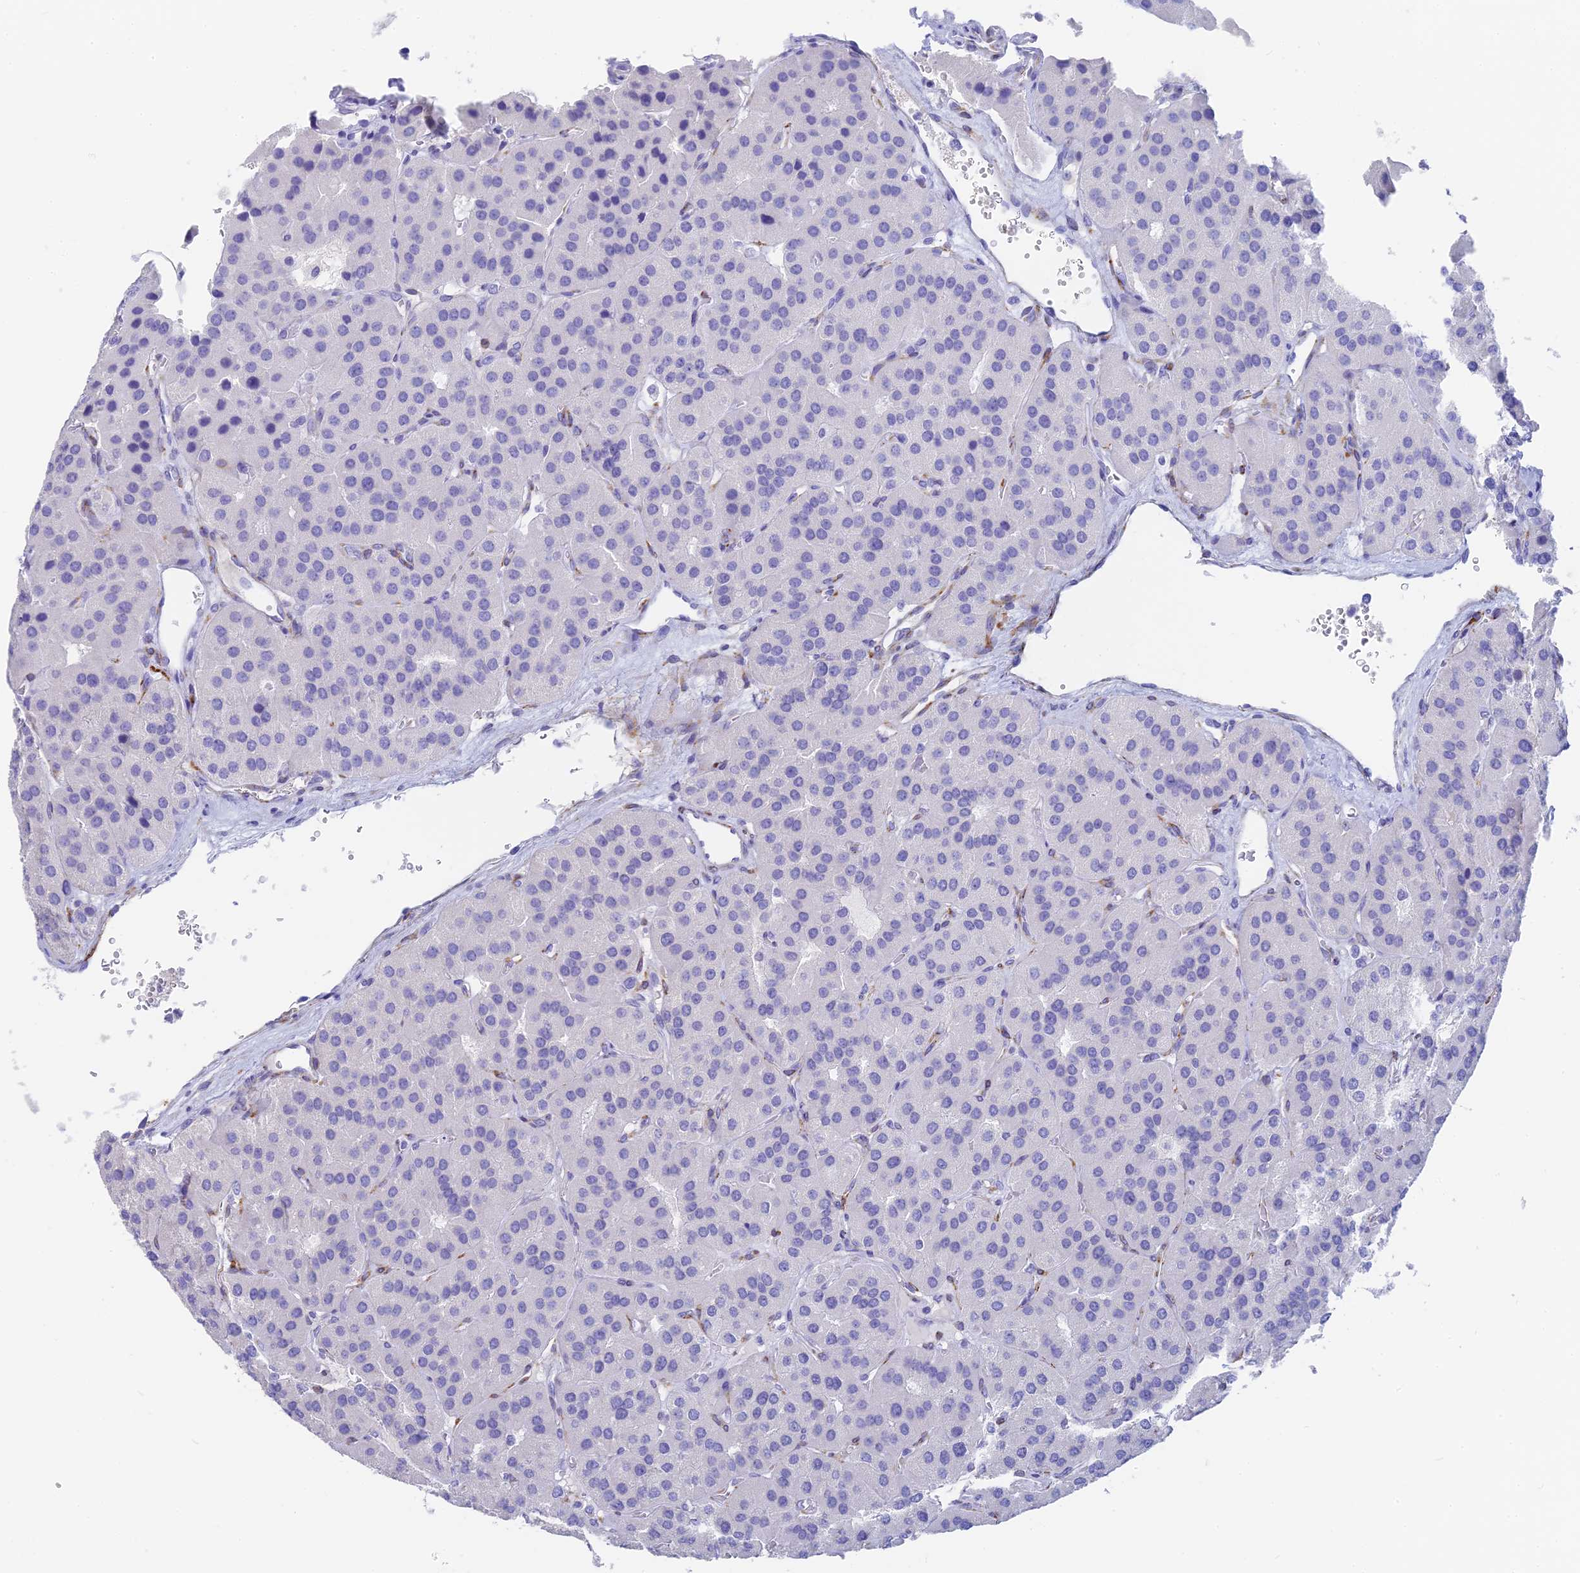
{"staining": {"intensity": "negative", "quantity": "none", "location": "none"}, "tissue": "parathyroid gland", "cell_type": "Glandular cells", "image_type": "normal", "snomed": [{"axis": "morphology", "description": "Normal tissue, NOS"}, {"axis": "morphology", "description": "Adenoma, NOS"}, {"axis": "topography", "description": "Parathyroid gland"}], "caption": "This is an immunohistochemistry image of unremarkable parathyroid gland. There is no staining in glandular cells.", "gene": "SLC36A2", "patient": {"sex": "female", "age": 86}}